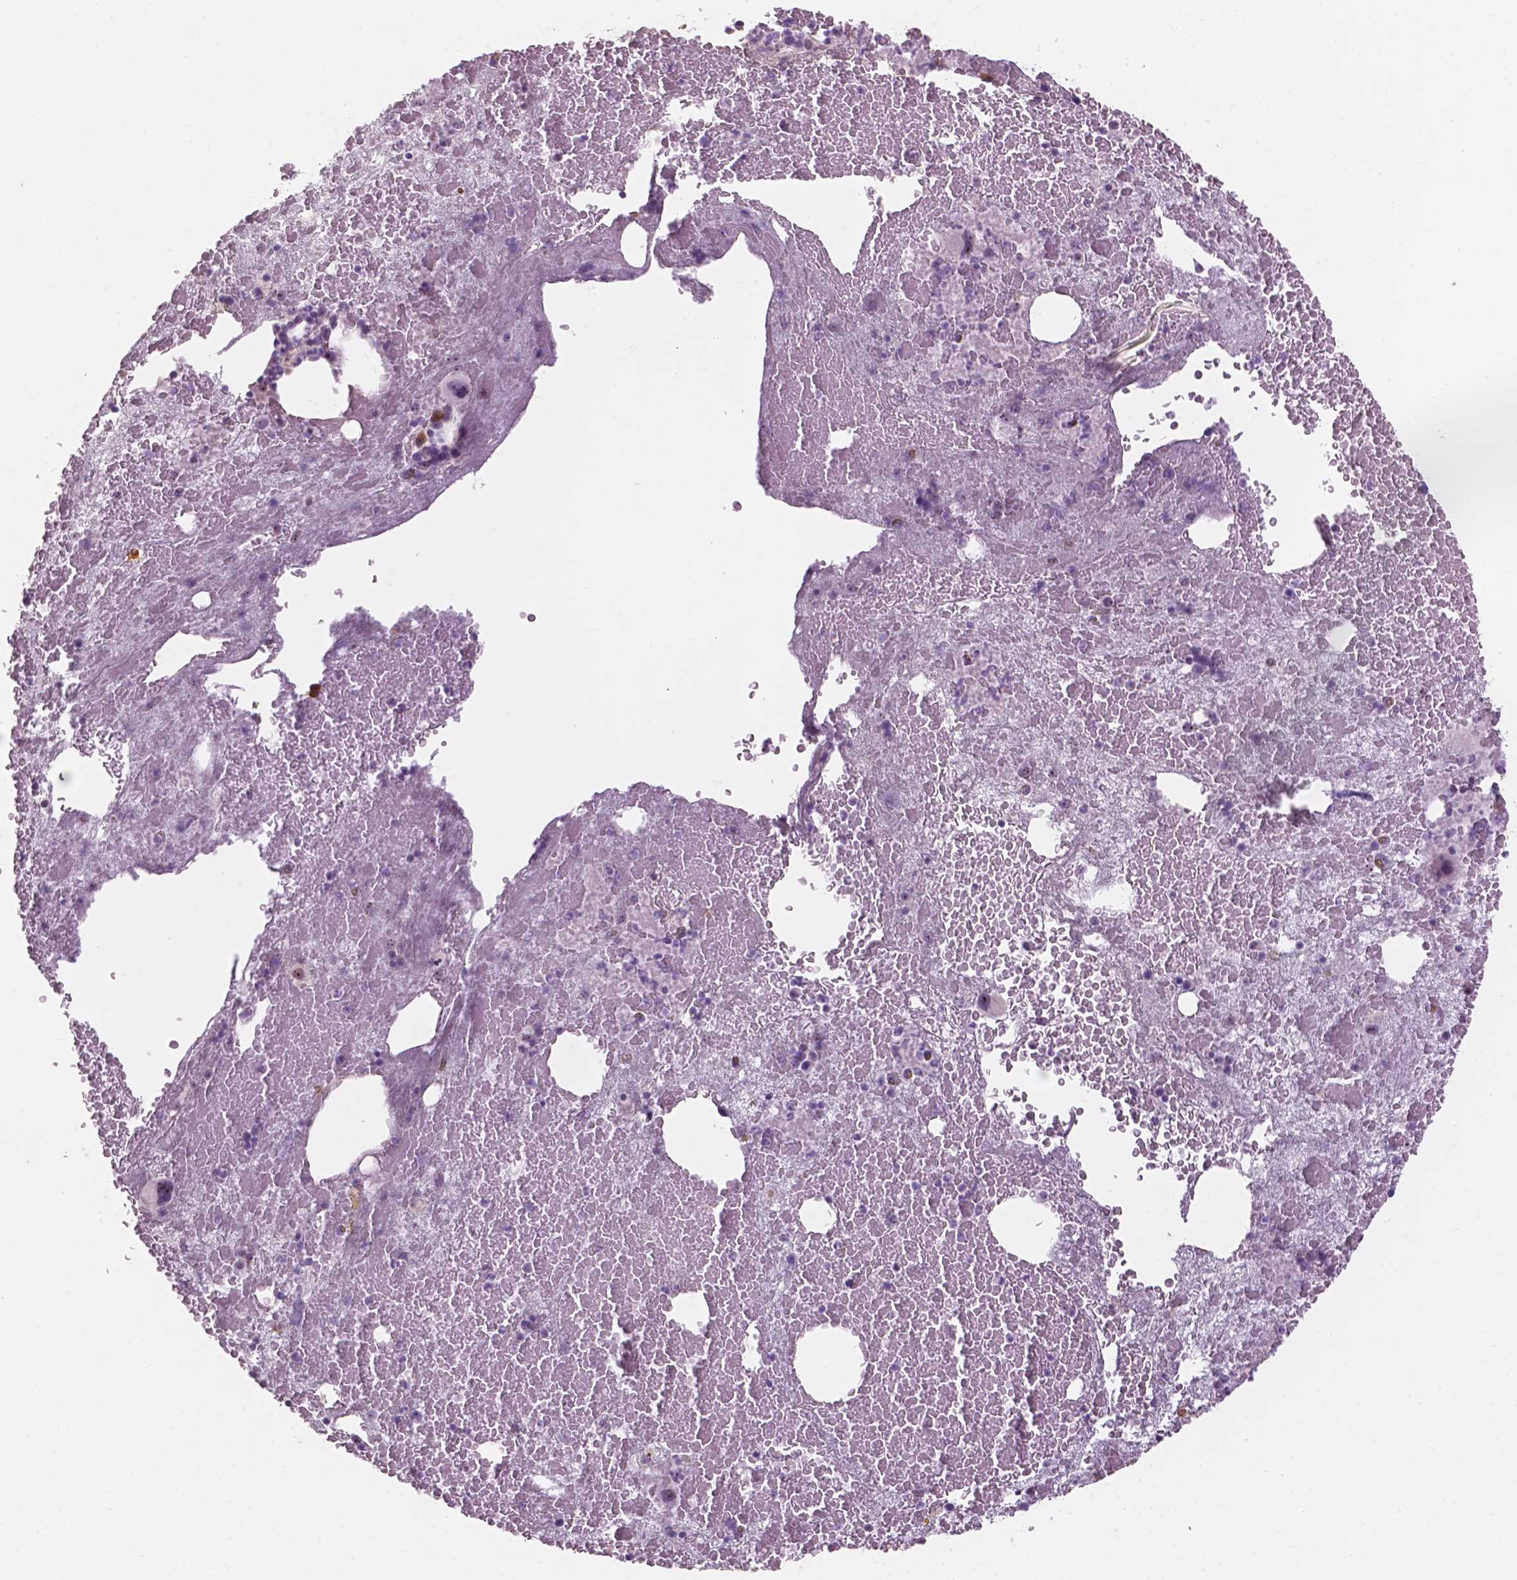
{"staining": {"intensity": "moderate", "quantity": "<25%", "location": "nuclear"}, "tissue": "bone marrow", "cell_type": "Hematopoietic cells", "image_type": "normal", "snomed": [{"axis": "morphology", "description": "Normal tissue, NOS"}, {"axis": "topography", "description": "Bone marrow"}], "caption": "Immunohistochemistry histopathology image of unremarkable bone marrow stained for a protein (brown), which shows low levels of moderate nuclear positivity in approximately <25% of hematopoietic cells.", "gene": "ZNF853", "patient": {"sex": "male", "age": 81}}